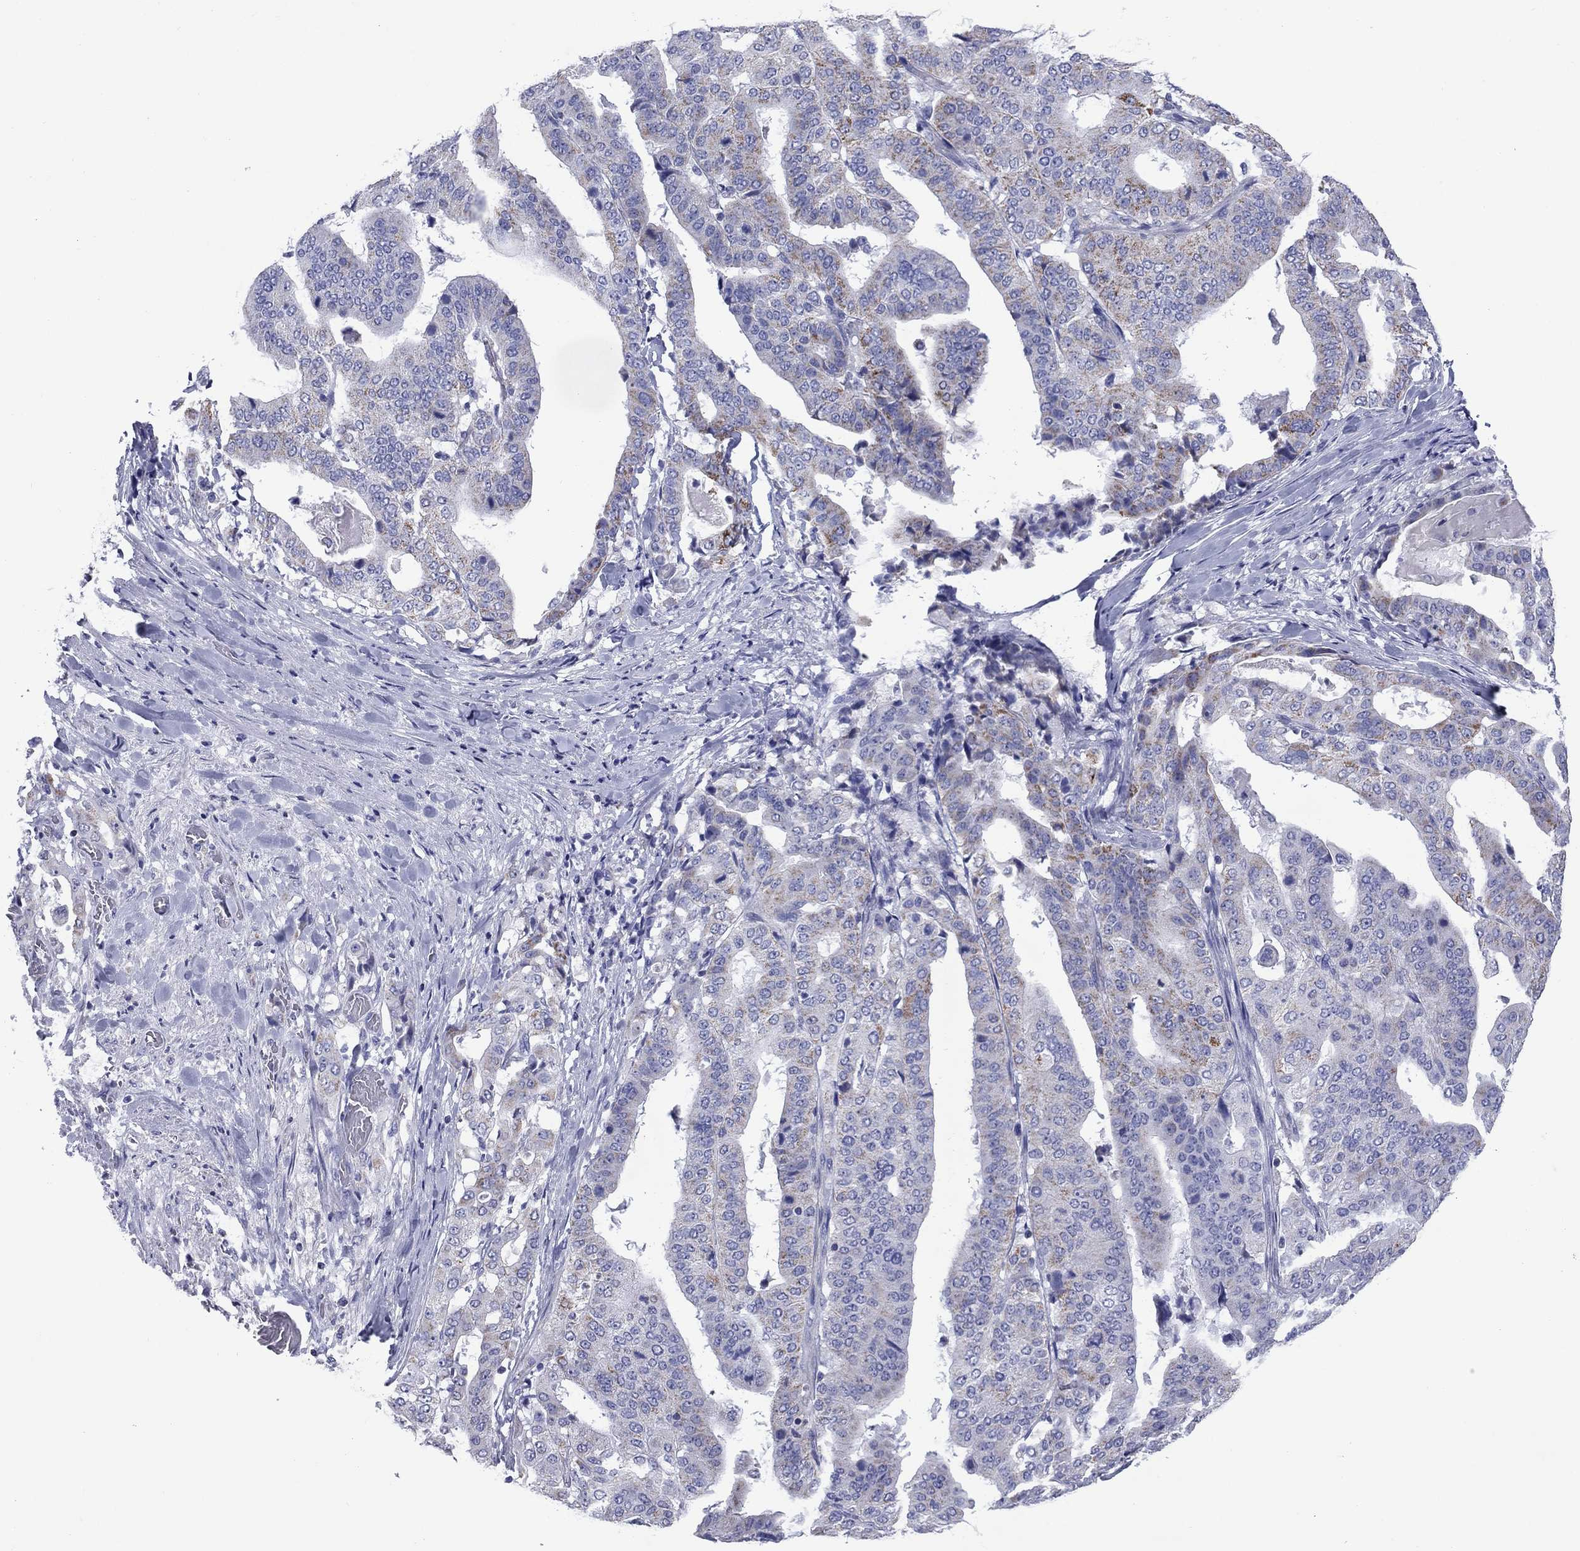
{"staining": {"intensity": "weak", "quantity": "25%-75%", "location": "cytoplasmic/membranous"}, "tissue": "stomach cancer", "cell_type": "Tumor cells", "image_type": "cancer", "snomed": [{"axis": "morphology", "description": "Adenocarcinoma, NOS"}, {"axis": "topography", "description": "Stomach"}], "caption": "Human stomach adenocarcinoma stained for a protein (brown) reveals weak cytoplasmic/membranous positive expression in about 25%-75% of tumor cells.", "gene": "ACADSB", "patient": {"sex": "male", "age": 48}}